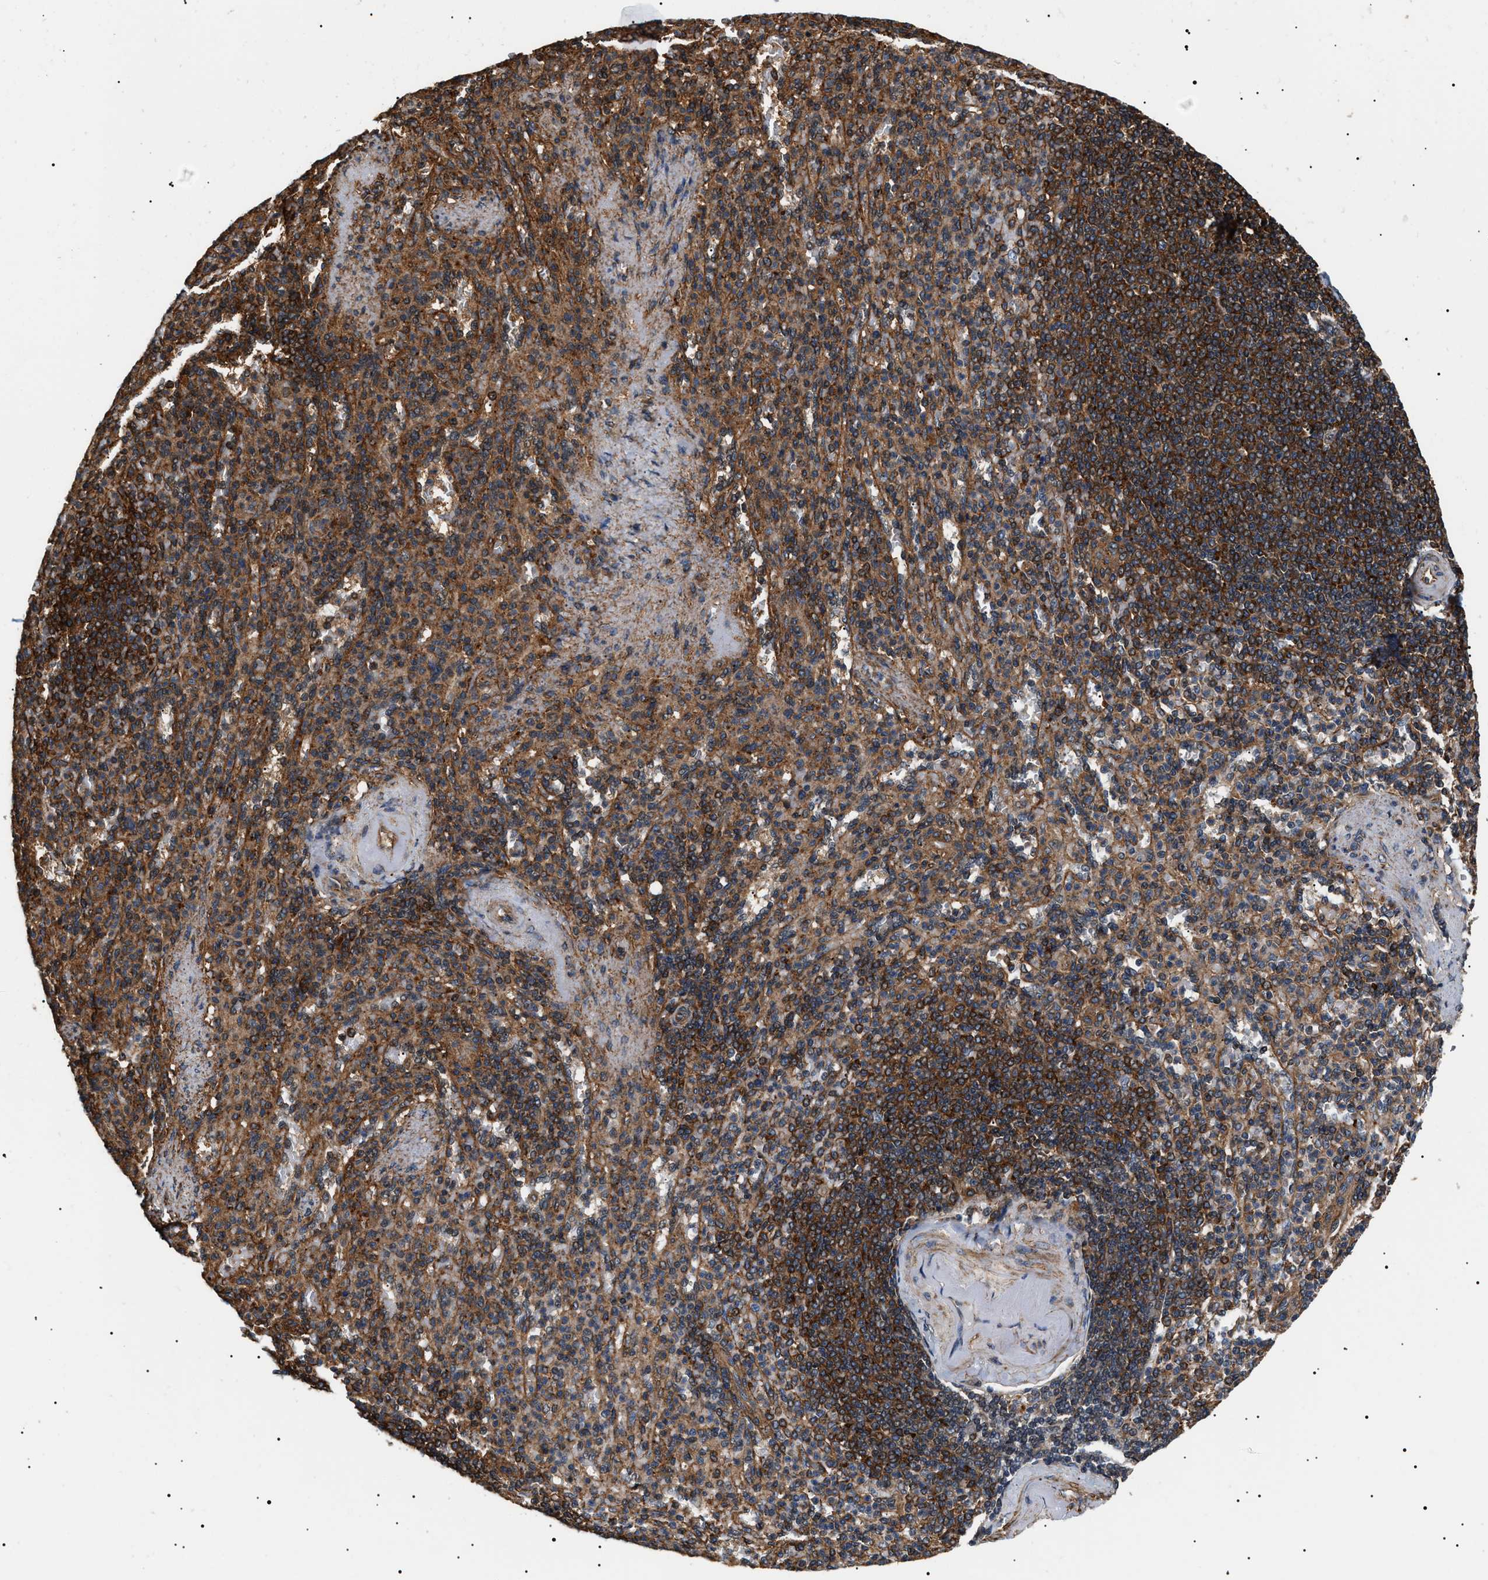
{"staining": {"intensity": "moderate", "quantity": ">75%", "location": "cytoplasmic/membranous"}, "tissue": "spleen", "cell_type": "Cells in red pulp", "image_type": "normal", "snomed": [{"axis": "morphology", "description": "Normal tissue, NOS"}, {"axis": "topography", "description": "Spleen"}], "caption": "Immunohistochemistry image of unremarkable spleen: spleen stained using immunohistochemistry (IHC) reveals medium levels of moderate protein expression localized specifically in the cytoplasmic/membranous of cells in red pulp, appearing as a cytoplasmic/membranous brown color.", "gene": "SH3GLB2", "patient": {"sex": "female", "age": 74}}